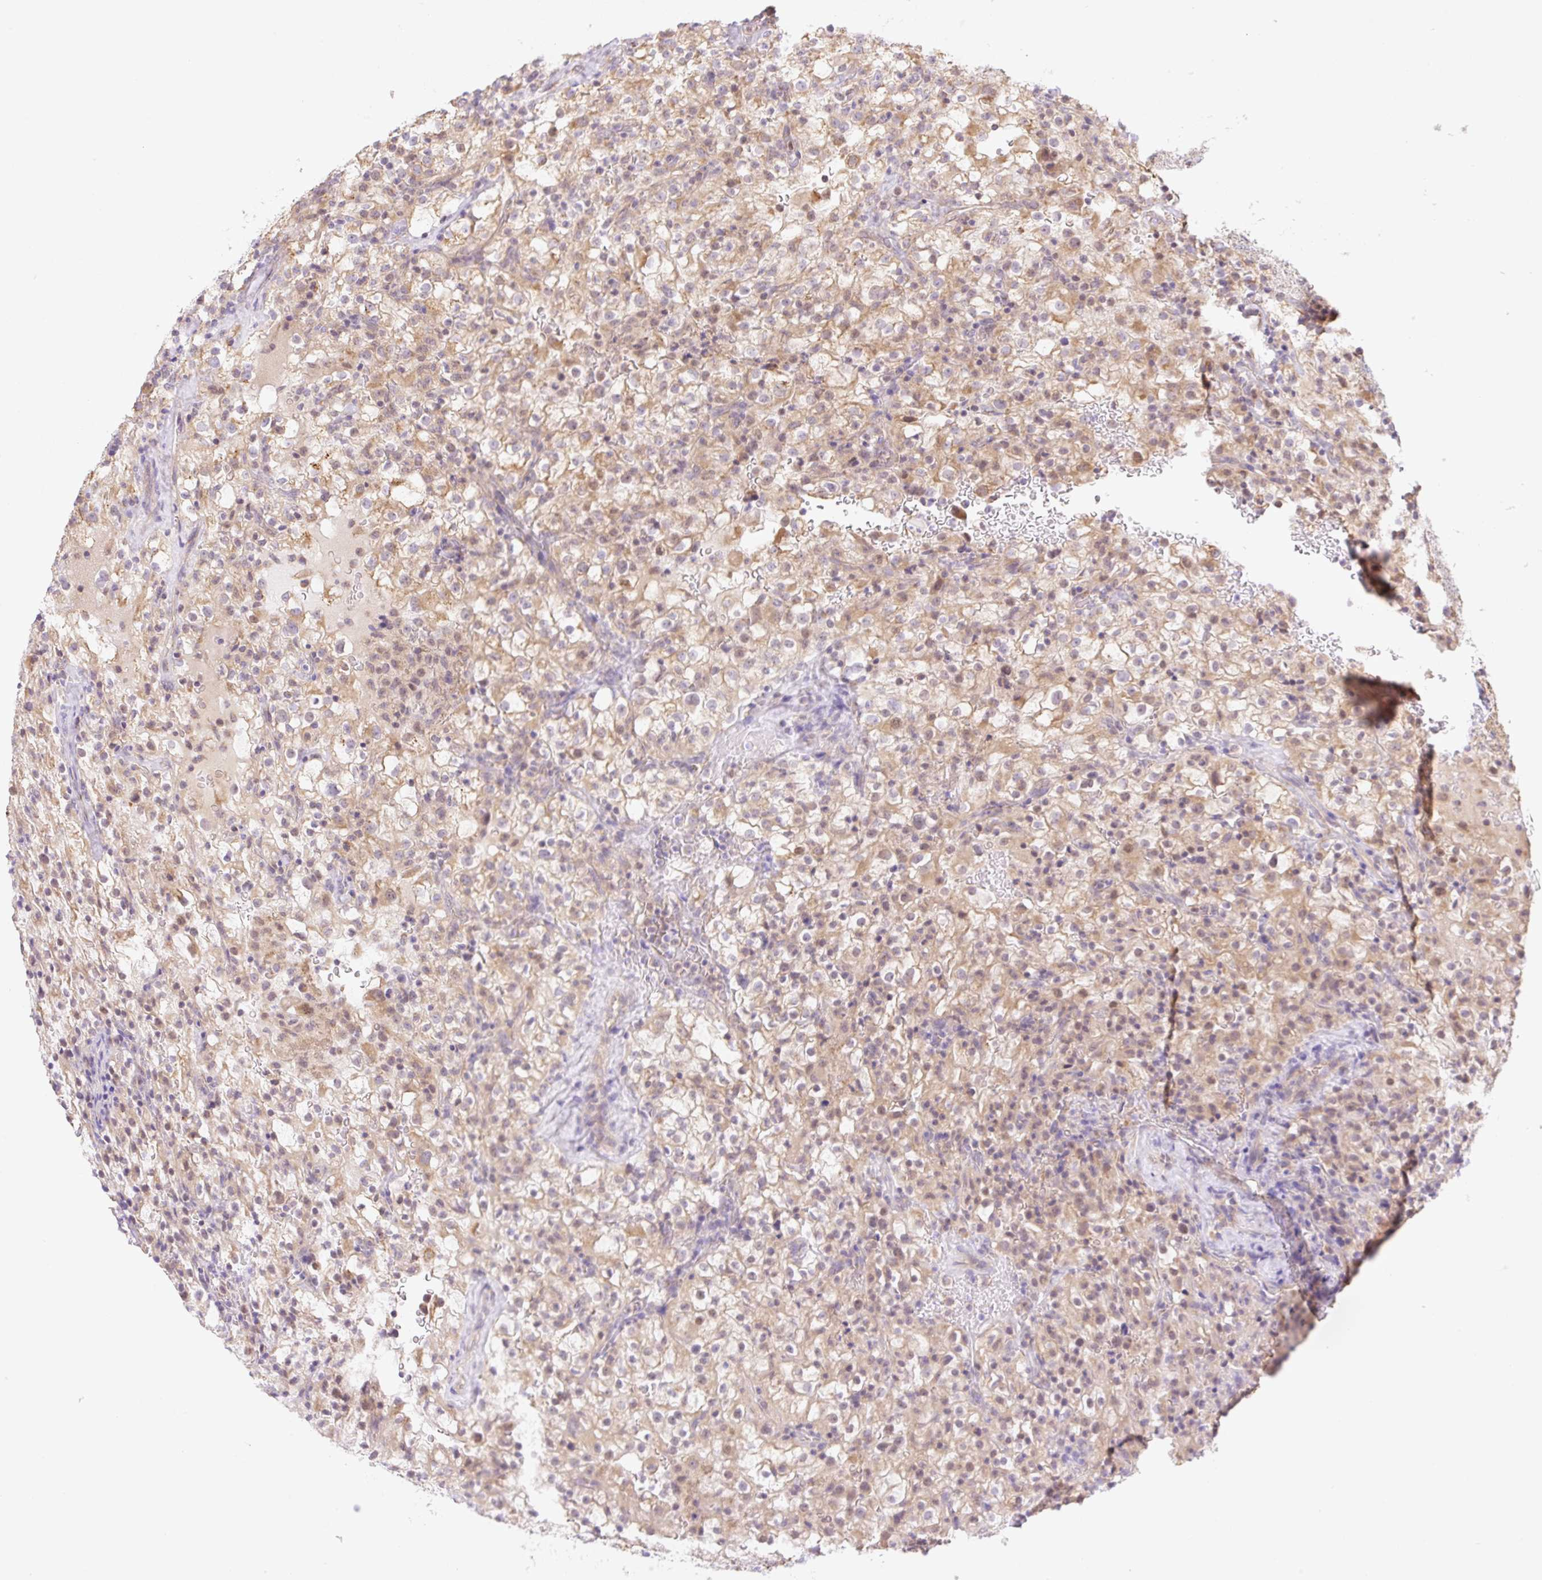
{"staining": {"intensity": "moderate", "quantity": "25%-75%", "location": "cytoplasmic/membranous"}, "tissue": "renal cancer", "cell_type": "Tumor cells", "image_type": "cancer", "snomed": [{"axis": "morphology", "description": "Adenocarcinoma, NOS"}, {"axis": "topography", "description": "Kidney"}], "caption": "A photomicrograph showing moderate cytoplasmic/membranous expression in approximately 25%-75% of tumor cells in adenocarcinoma (renal), as visualized by brown immunohistochemical staining.", "gene": "ESAM", "patient": {"sex": "female", "age": 74}}